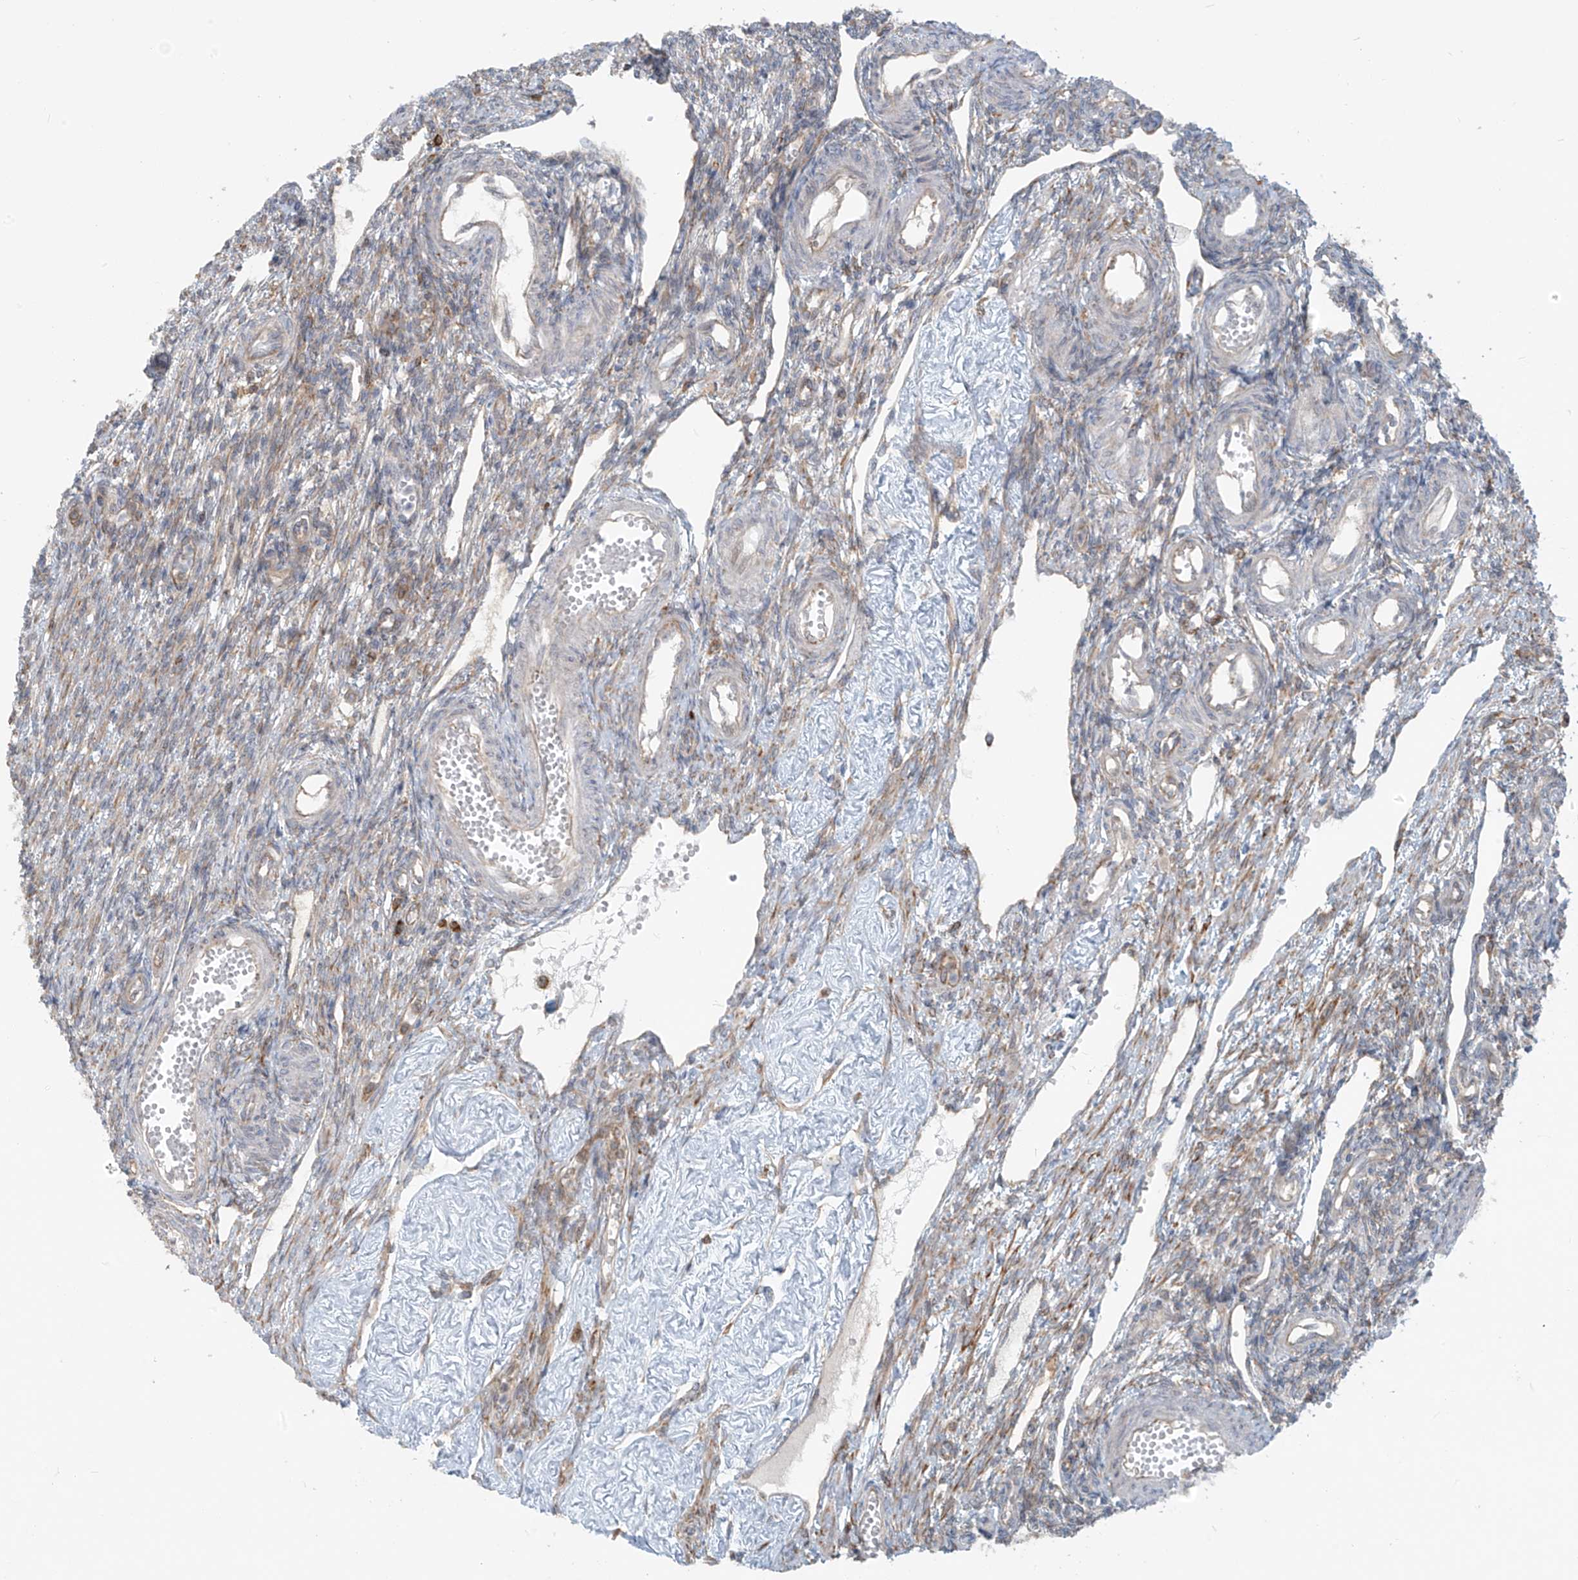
{"staining": {"intensity": "weak", "quantity": "<25%", "location": "cytoplasmic/membranous"}, "tissue": "ovary", "cell_type": "Ovarian stroma cells", "image_type": "normal", "snomed": [{"axis": "morphology", "description": "Normal tissue, NOS"}, {"axis": "morphology", "description": "Cyst, NOS"}, {"axis": "topography", "description": "Ovary"}], "caption": "Immunohistochemistry photomicrograph of normal ovary: human ovary stained with DAB demonstrates no significant protein expression in ovarian stroma cells. (DAB immunohistochemistry (IHC), high magnification).", "gene": "KATNIP", "patient": {"sex": "female", "age": 33}}